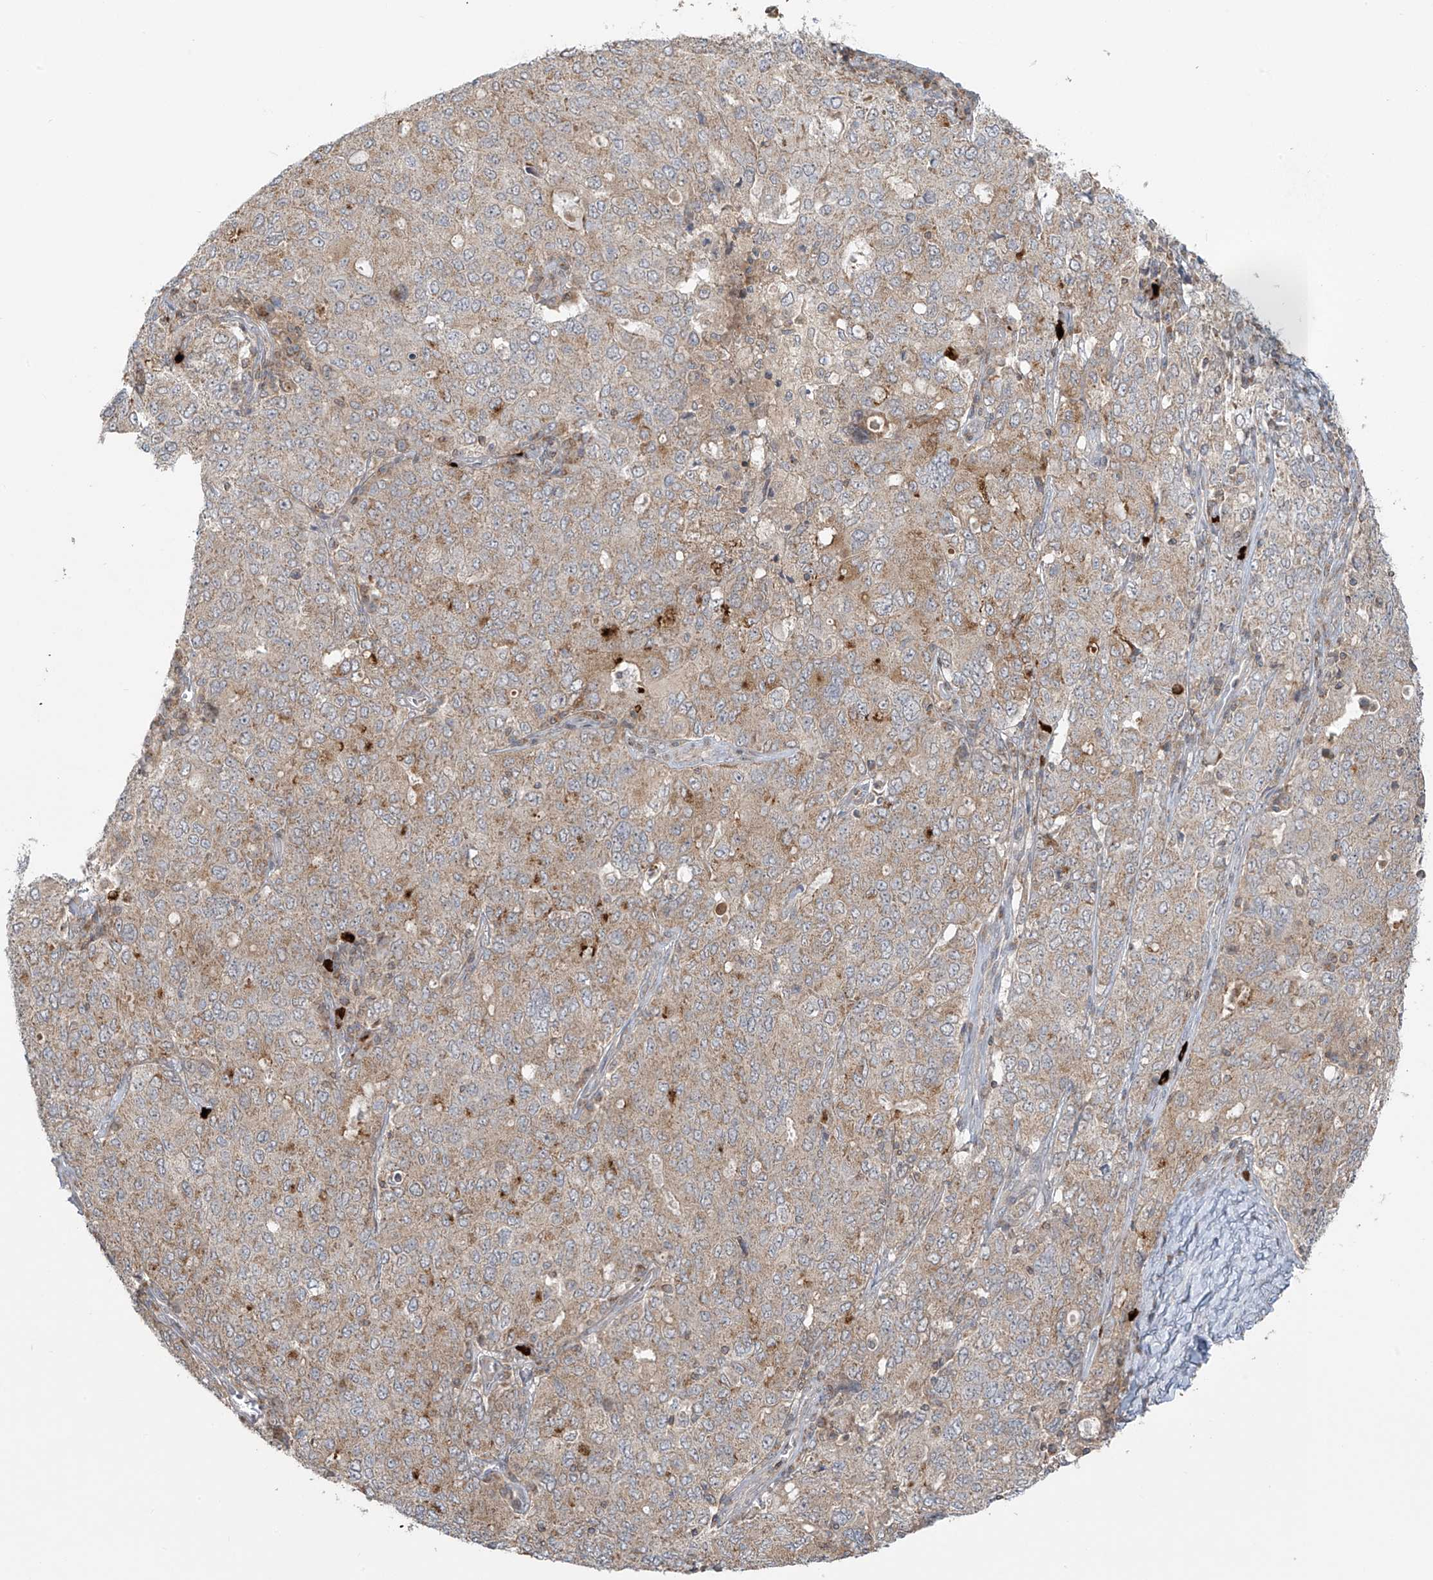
{"staining": {"intensity": "moderate", "quantity": "25%-75%", "location": "cytoplasmic/membranous"}, "tissue": "ovarian cancer", "cell_type": "Tumor cells", "image_type": "cancer", "snomed": [{"axis": "morphology", "description": "Carcinoma, endometroid"}, {"axis": "topography", "description": "Ovary"}], "caption": "The immunohistochemical stain labels moderate cytoplasmic/membranous positivity in tumor cells of ovarian cancer tissue. Immunohistochemistry stains the protein of interest in brown and the nuclei are stained blue.", "gene": "HDDC2", "patient": {"sex": "female", "age": 62}}